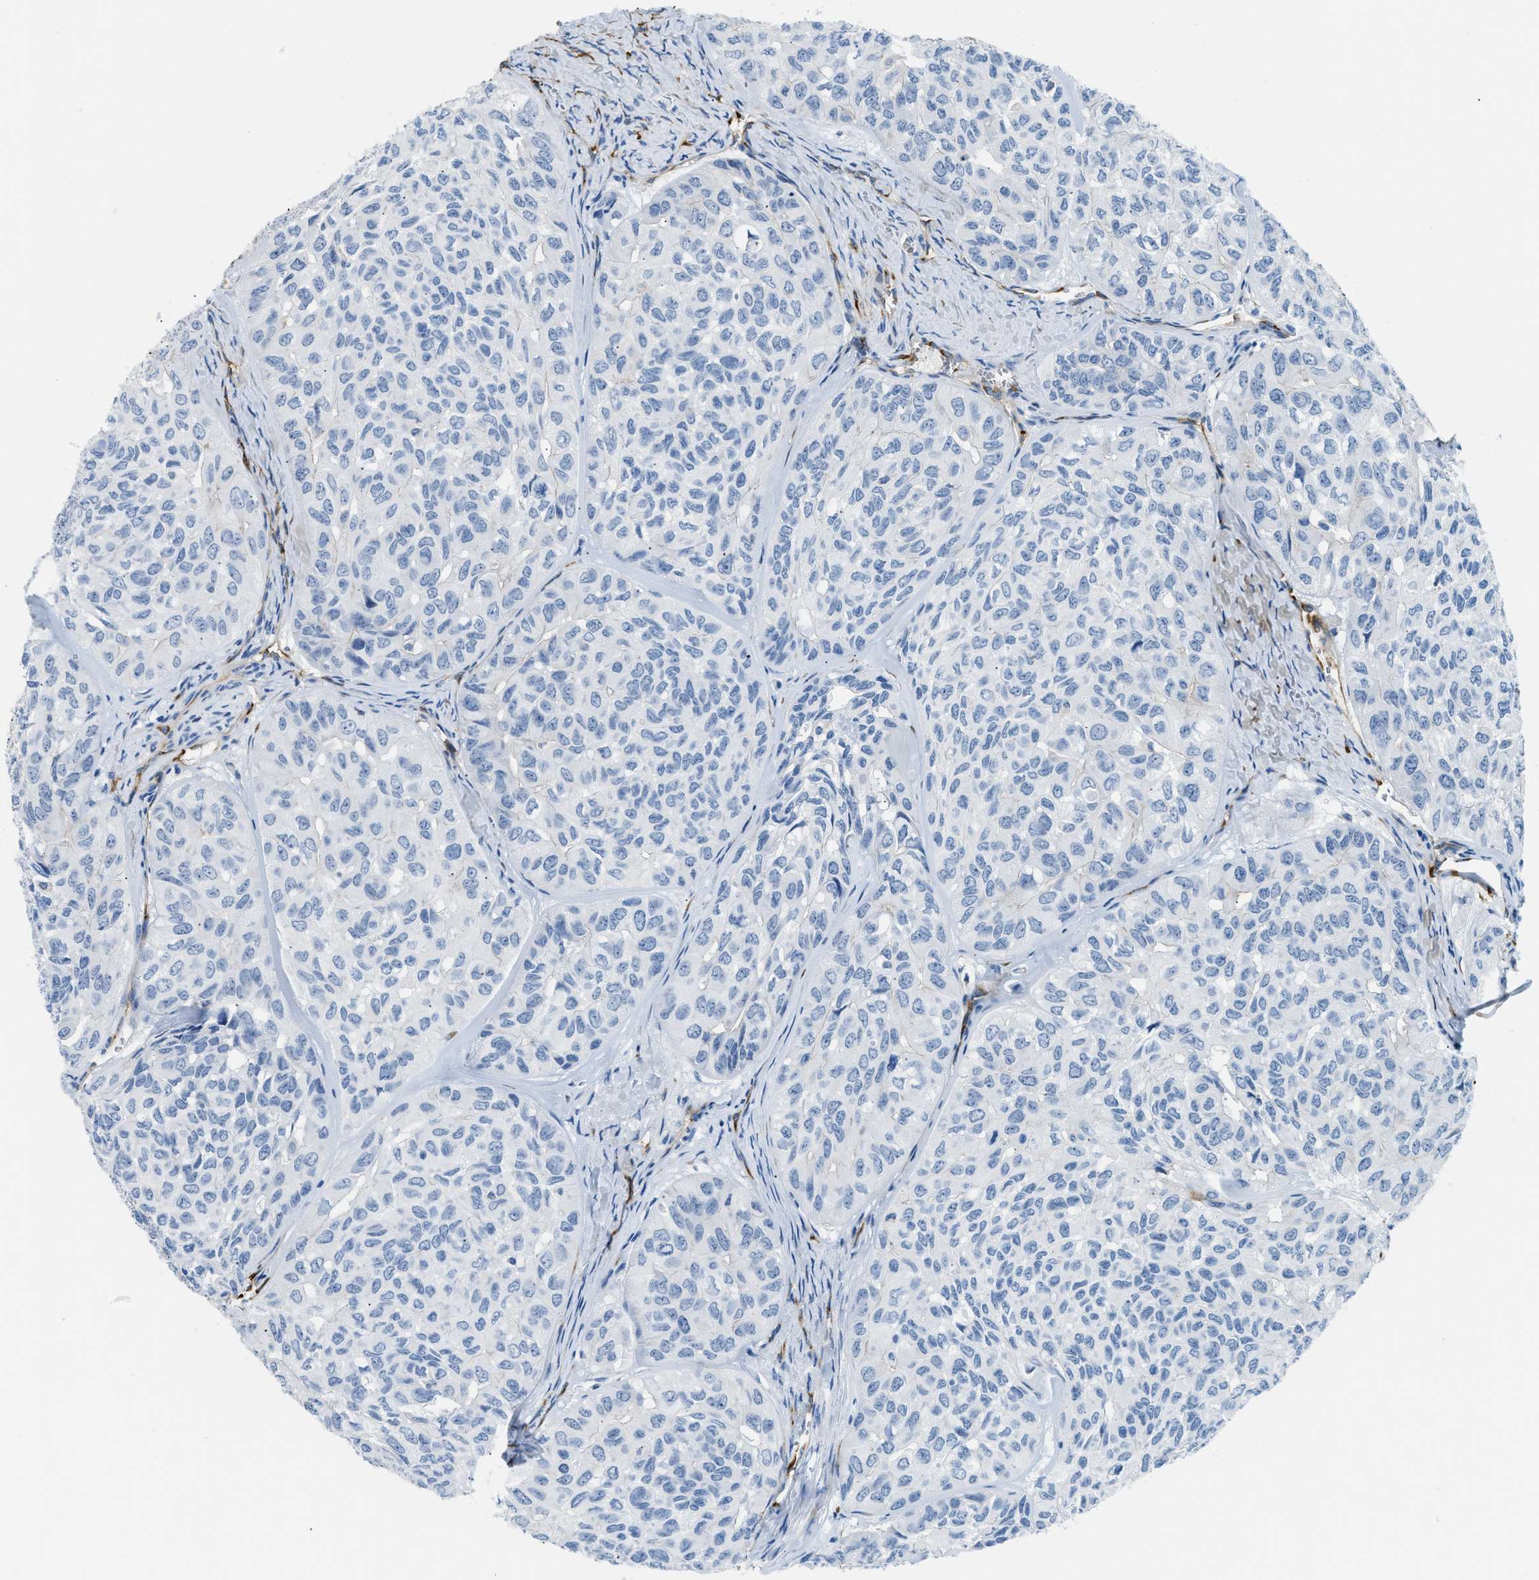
{"staining": {"intensity": "negative", "quantity": "none", "location": "none"}, "tissue": "head and neck cancer", "cell_type": "Tumor cells", "image_type": "cancer", "snomed": [{"axis": "morphology", "description": "Adenocarcinoma, NOS"}, {"axis": "topography", "description": "Salivary gland, NOS"}, {"axis": "topography", "description": "Head-Neck"}], "caption": "The immunohistochemistry (IHC) histopathology image has no significant staining in tumor cells of head and neck cancer tissue.", "gene": "COL15A1", "patient": {"sex": "female", "age": 76}}